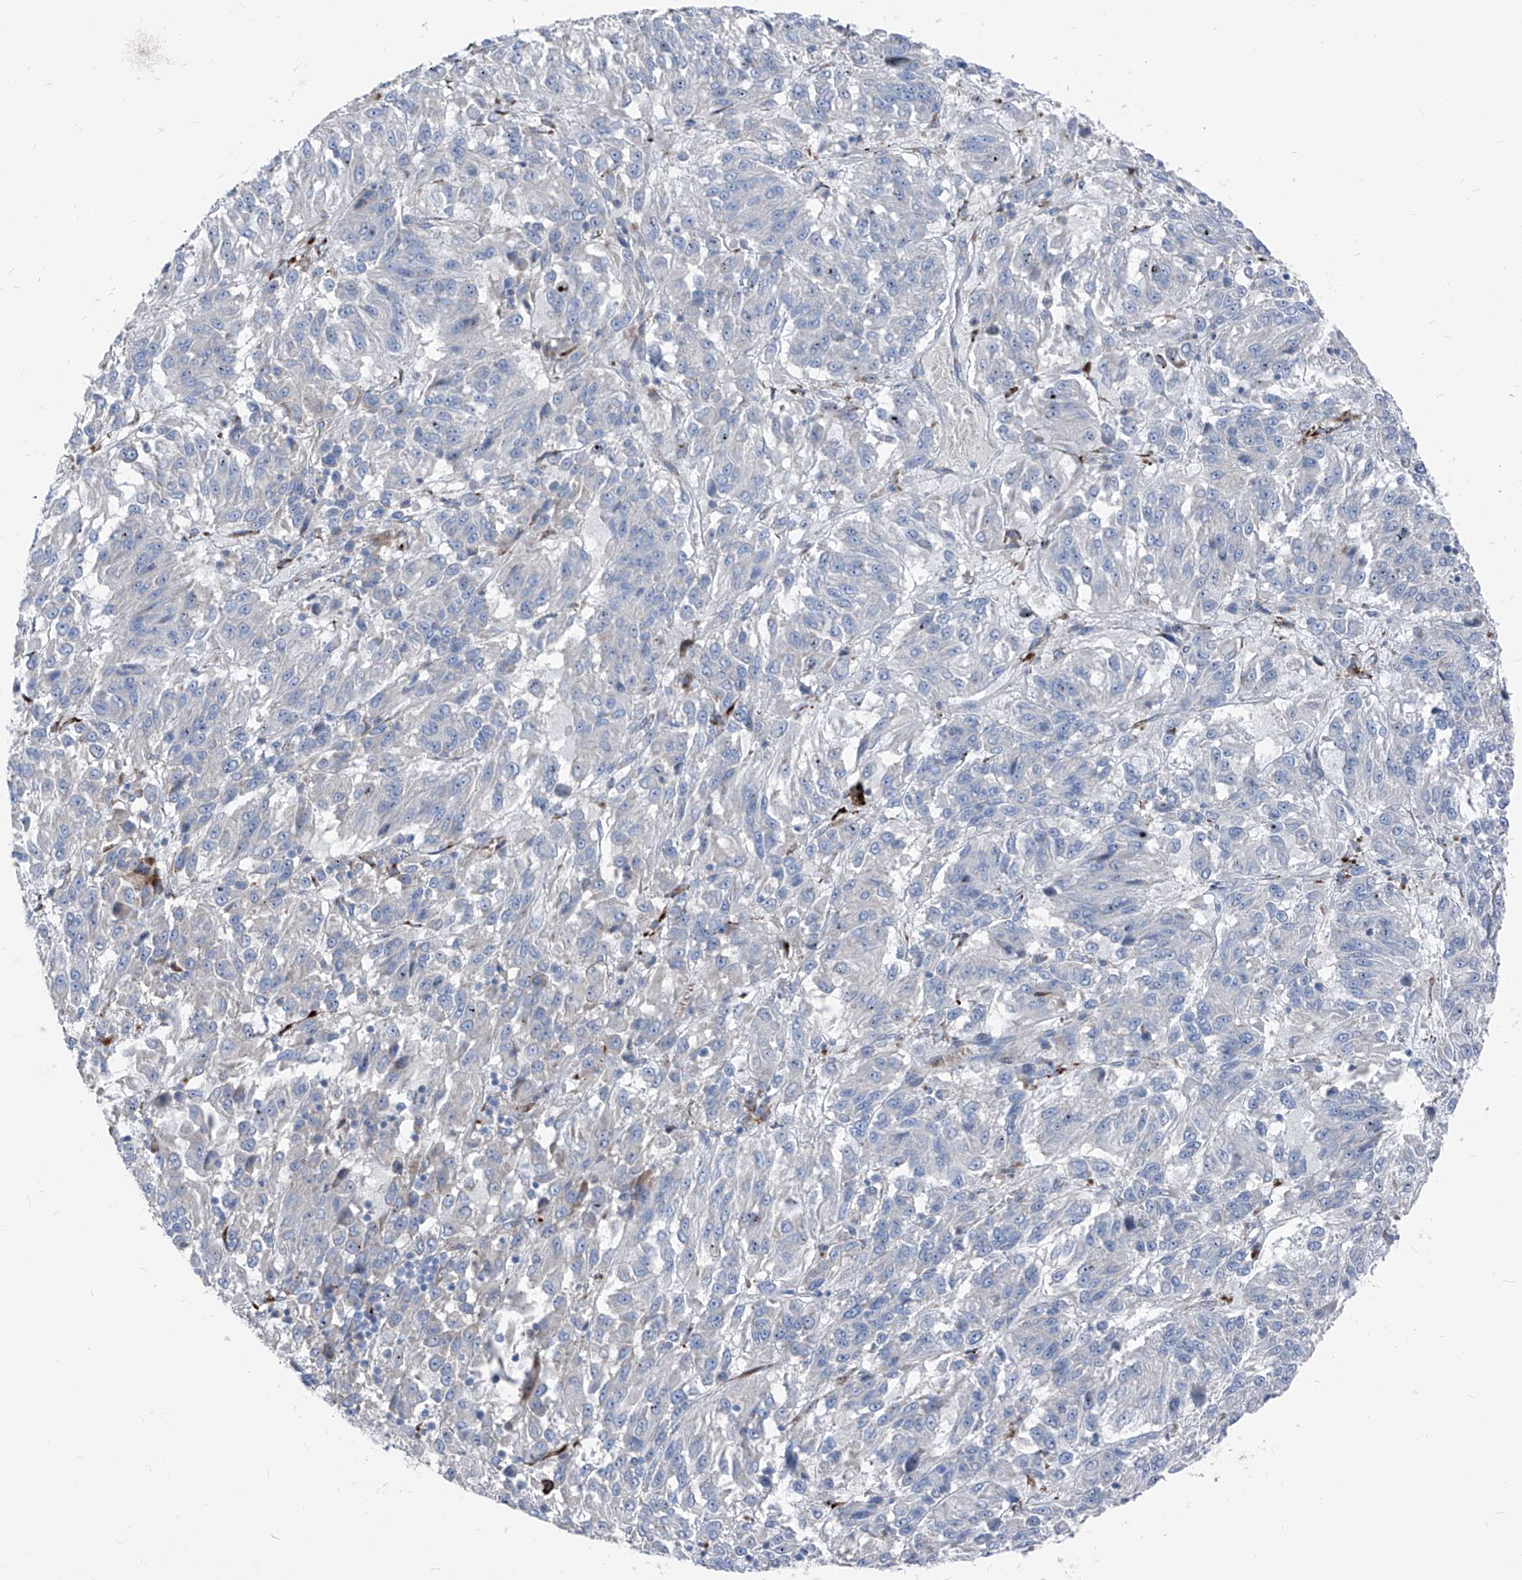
{"staining": {"intensity": "negative", "quantity": "none", "location": "none"}, "tissue": "melanoma", "cell_type": "Tumor cells", "image_type": "cancer", "snomed": [{"axis": "morphology", "description": "Malignant melanoma, Metastatic site"}, {"axis": "topography", "description": "Lung"}], "caption": "The IHC histopathology image has no significant positivity in tumor cells of malignant melanoma (metastatic site) tissue.", "gene": "IFI27", "patient": {"sex": "male", "age": 64}}